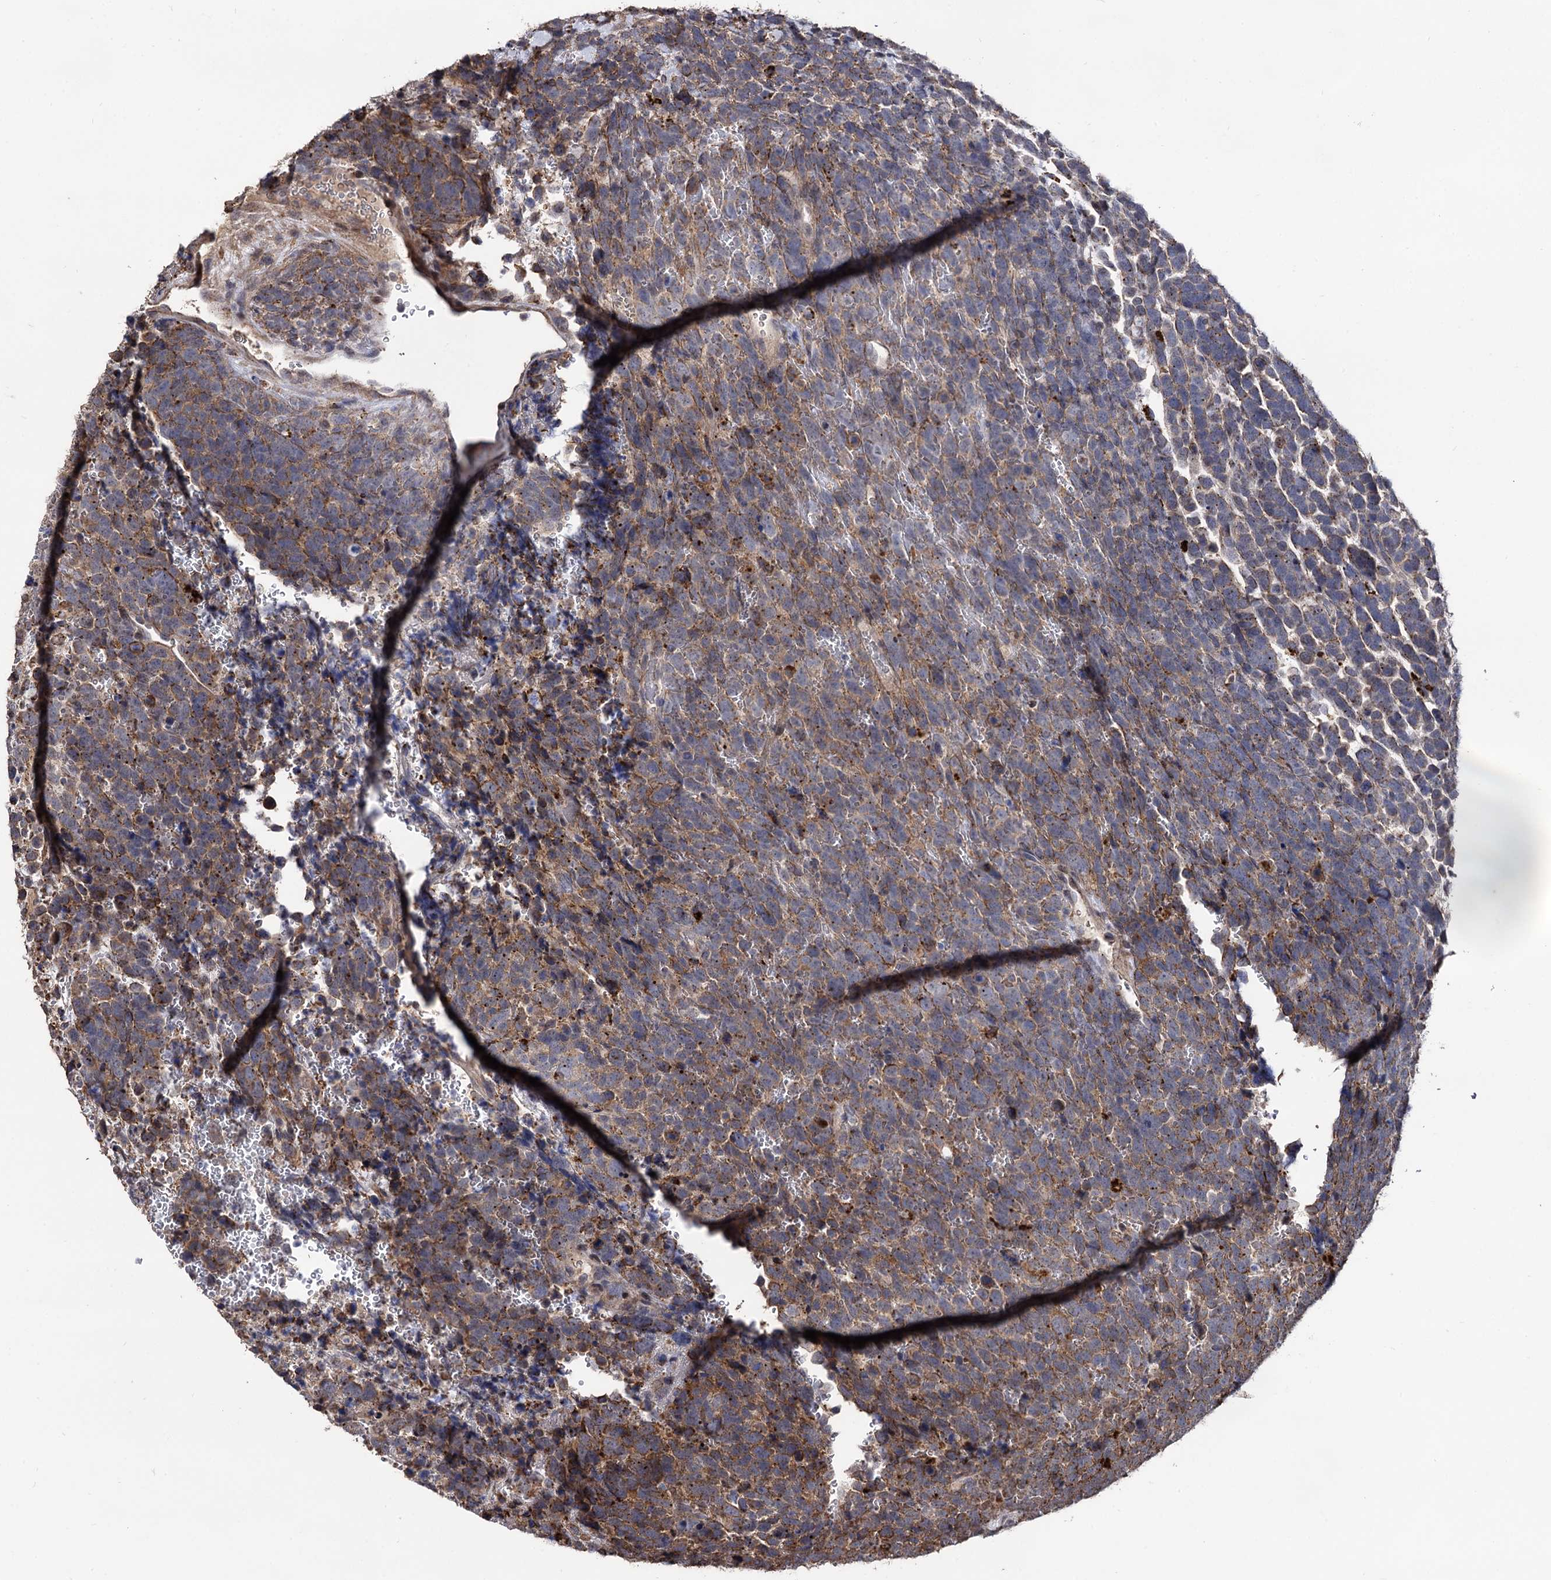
{"staining": {"intensity": "moderate", "quantity": ">75%", "location": "cytoplasmic/membranous"}, "tissue": "urothelial cancer", "cell_type": "Tumor cells", "image_type": "cancer", "snomed": [{"axis": "morphology", "description": "Urothelial carcinoma, High grade"}, {"axis": "topography", "description": "Urinary bladder"}], "caption": "High-grade urothelial carcinoma stained with a brown dye shows moderate cytoplasmic/membranous positive staining in approximately >75% of tumor cells.", "gene": "MICAL2", "patient": {"sex": "female", "age": 82}}